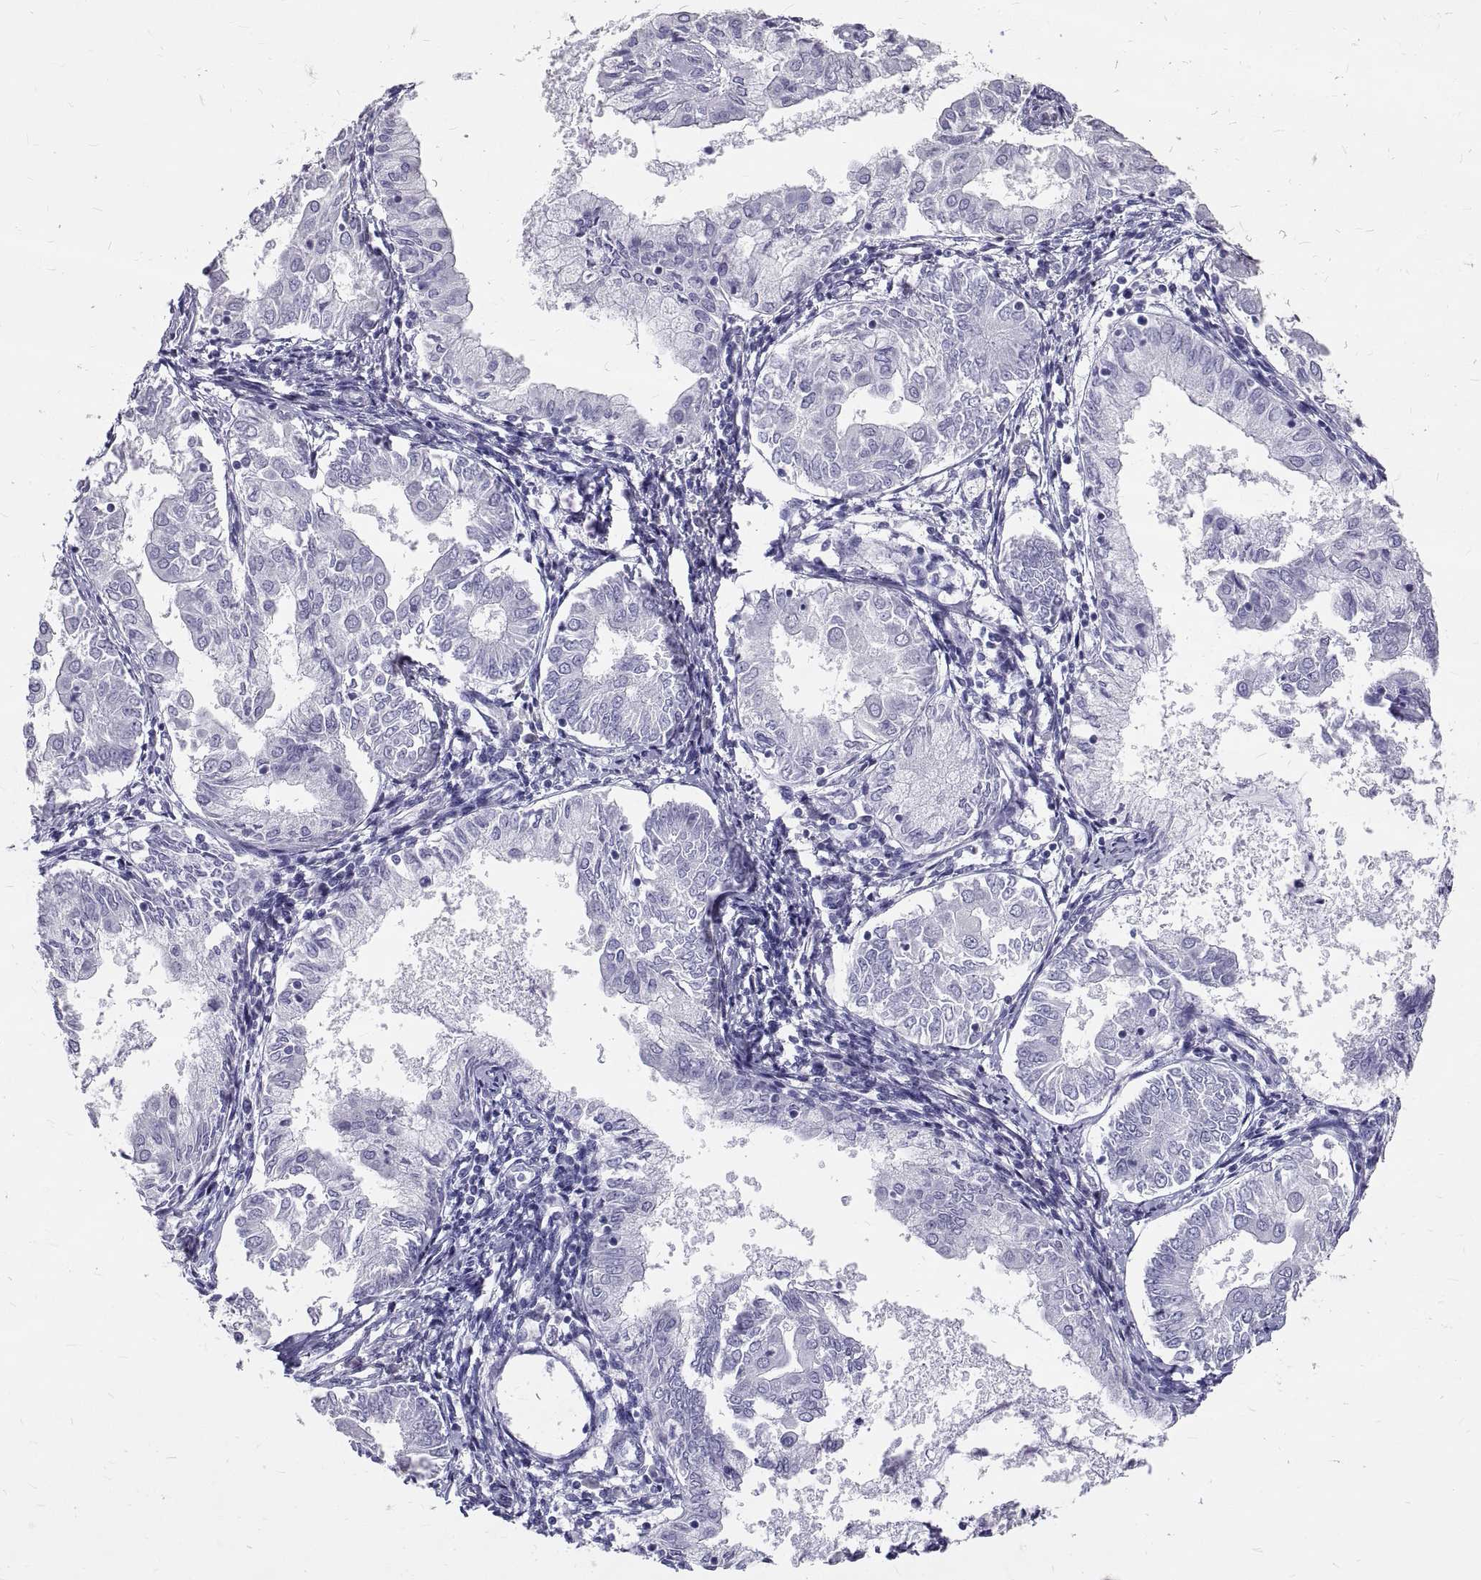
{"staining": {"intensity": "negative", "quantity": "none", "location": "none"}, "tissue": "endometrial cancer", "cell_type": "Tumor cells", "image_type": "cancer", "snomed": [{"axis": "morphology", "description": "Adenocarcinoma, NOS"}, {"axis": "topography", "description": "Endometrium"}], "caption": "Tumor cells are negative for brown protein staining in endometrial adenocarcinoma. Brightfield microscopy of immunohistochemistry (IHC) stained with DAB (brown) and hematoxylin (blue), captured at high magnification.", "gene": "GNG12", "patient": {"sex": "female", "age": 68}}